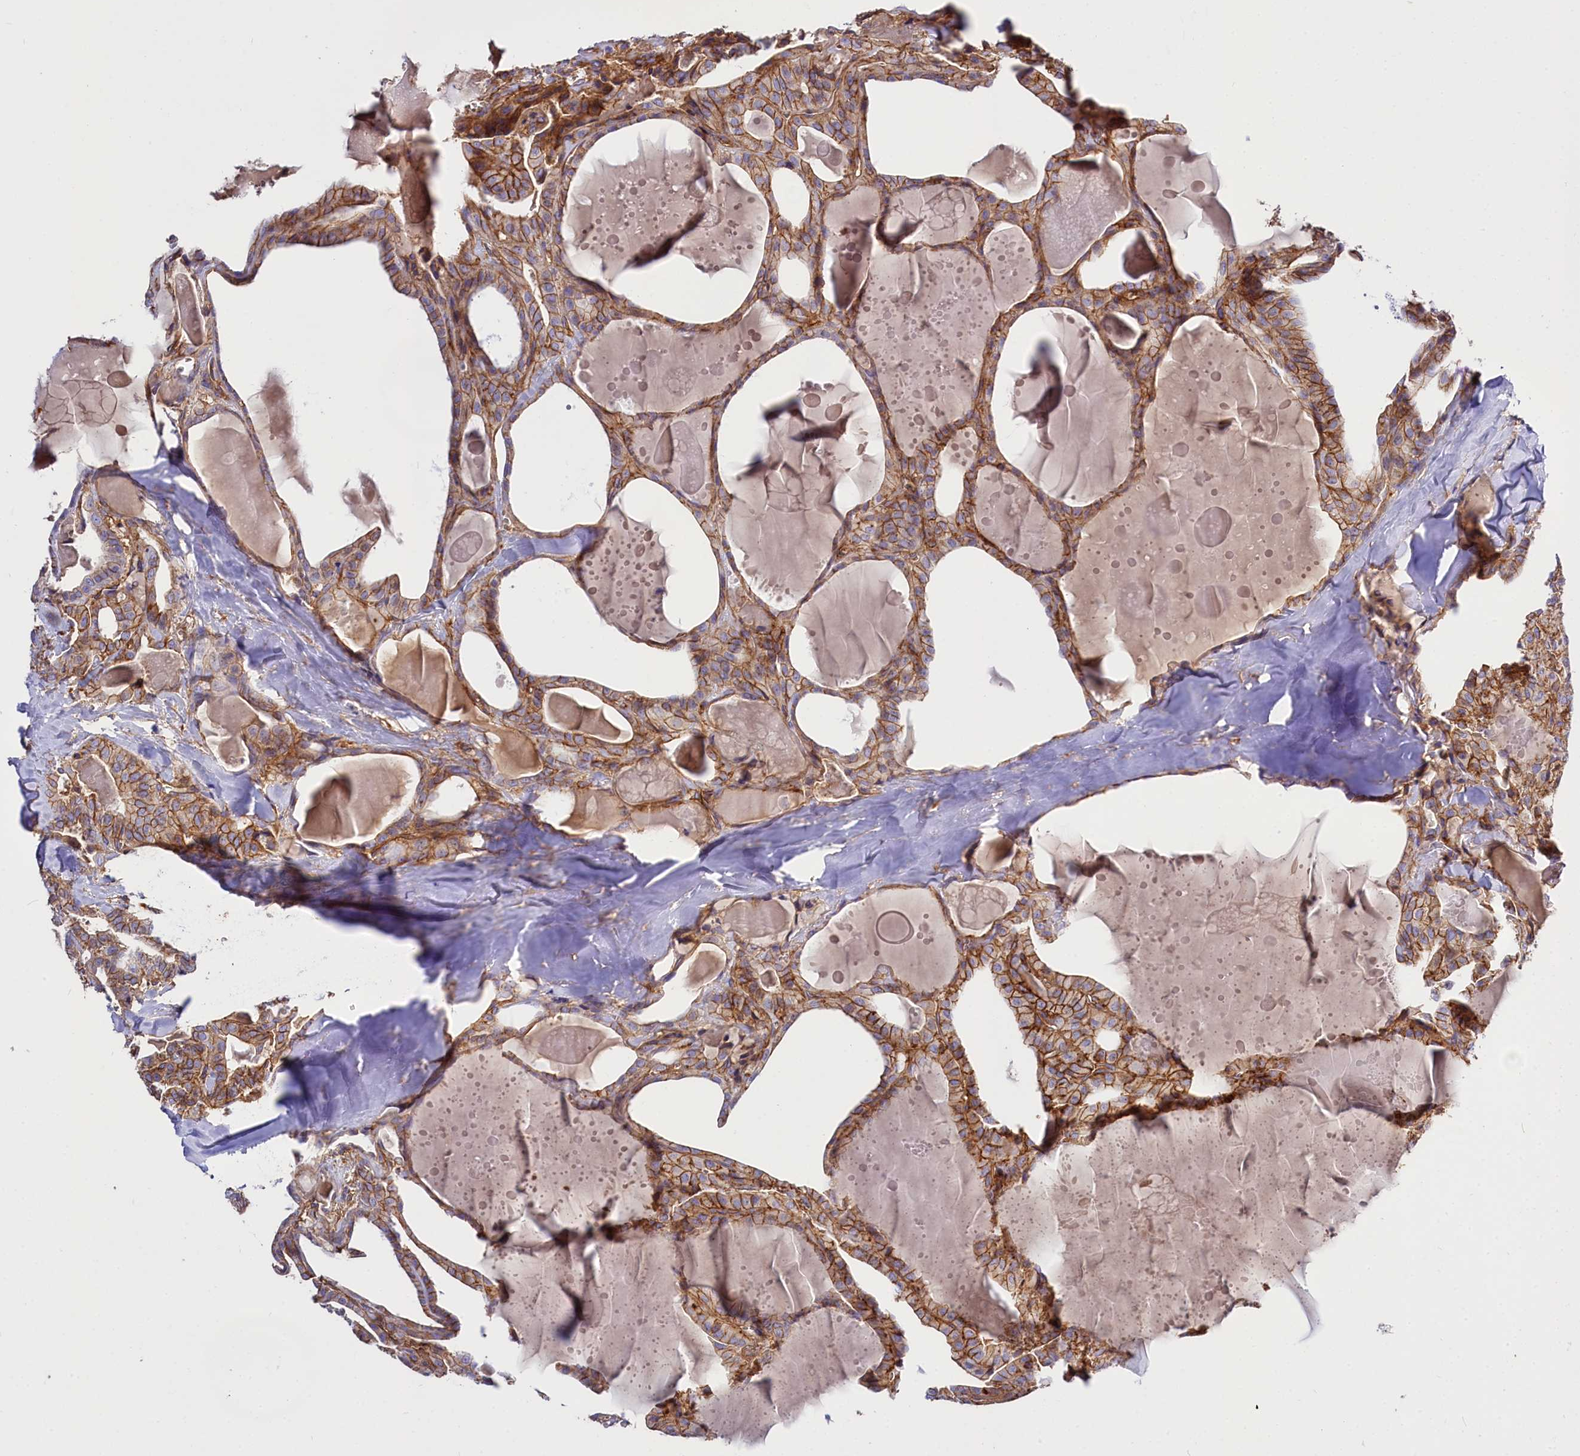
{"staining": {"intensity": "strong", "quantity": ">75%", "location": "cytoplasmic/membranous"}, "tissue": "thyroid cancer", "cell_type": "Tumor cells", "image_type": "cancer", "snomed": [{"axis": "morphology", "description": "Papillary adenocarcinoma, NOS"}, {"axis": "topography", "description": "Thyroid gland"}], "caption": "About >75% of tumor cells in human thyroid papillary adenocarcinoma show strong cytoplasmic/membranous protein expression as visualized by brown immunohistochemical staining.", "gene": "ANO6", "patient": {"sex": "male", "age": 52}}